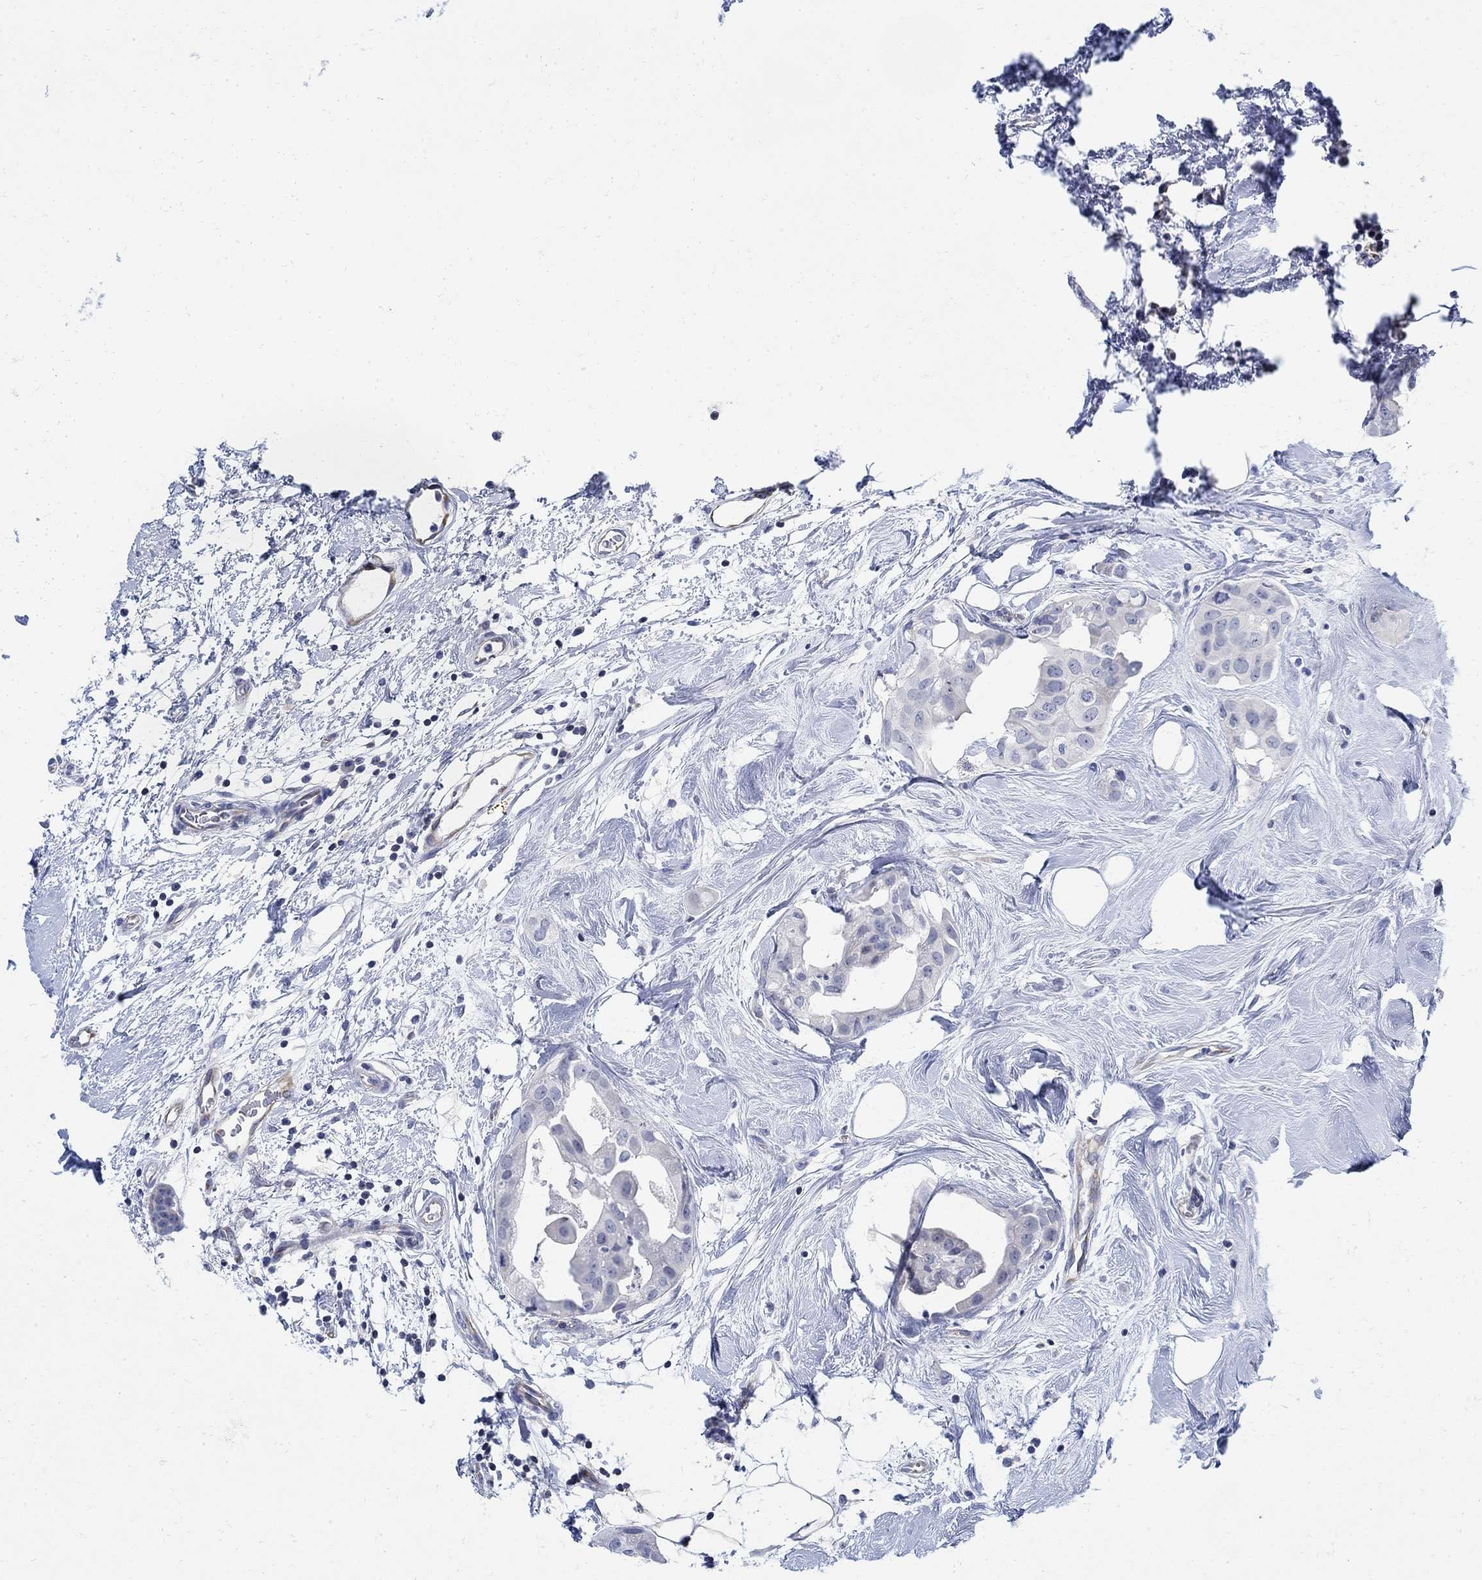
{"staining": {"intensity": "negative", "quantity": "none", "location": "none"}, "tissue": "breast cancer", "cell_type": "Tumor cells", "image_type": "cancer", "snomed": [{"axis": "morphology", "description": "Normal tissue, NOS"}, {"axis": "morphology", "description": "Duct carcinoma"}, {"axis": "topography", "description": "Breast"}], "caption": "Tumor cells show no significant protein staining in breast cancer. (IHC, brightfield microscopy, high magnification).", "gene": "PHF21B", "patient": {"sex": "female", "age": 40}}